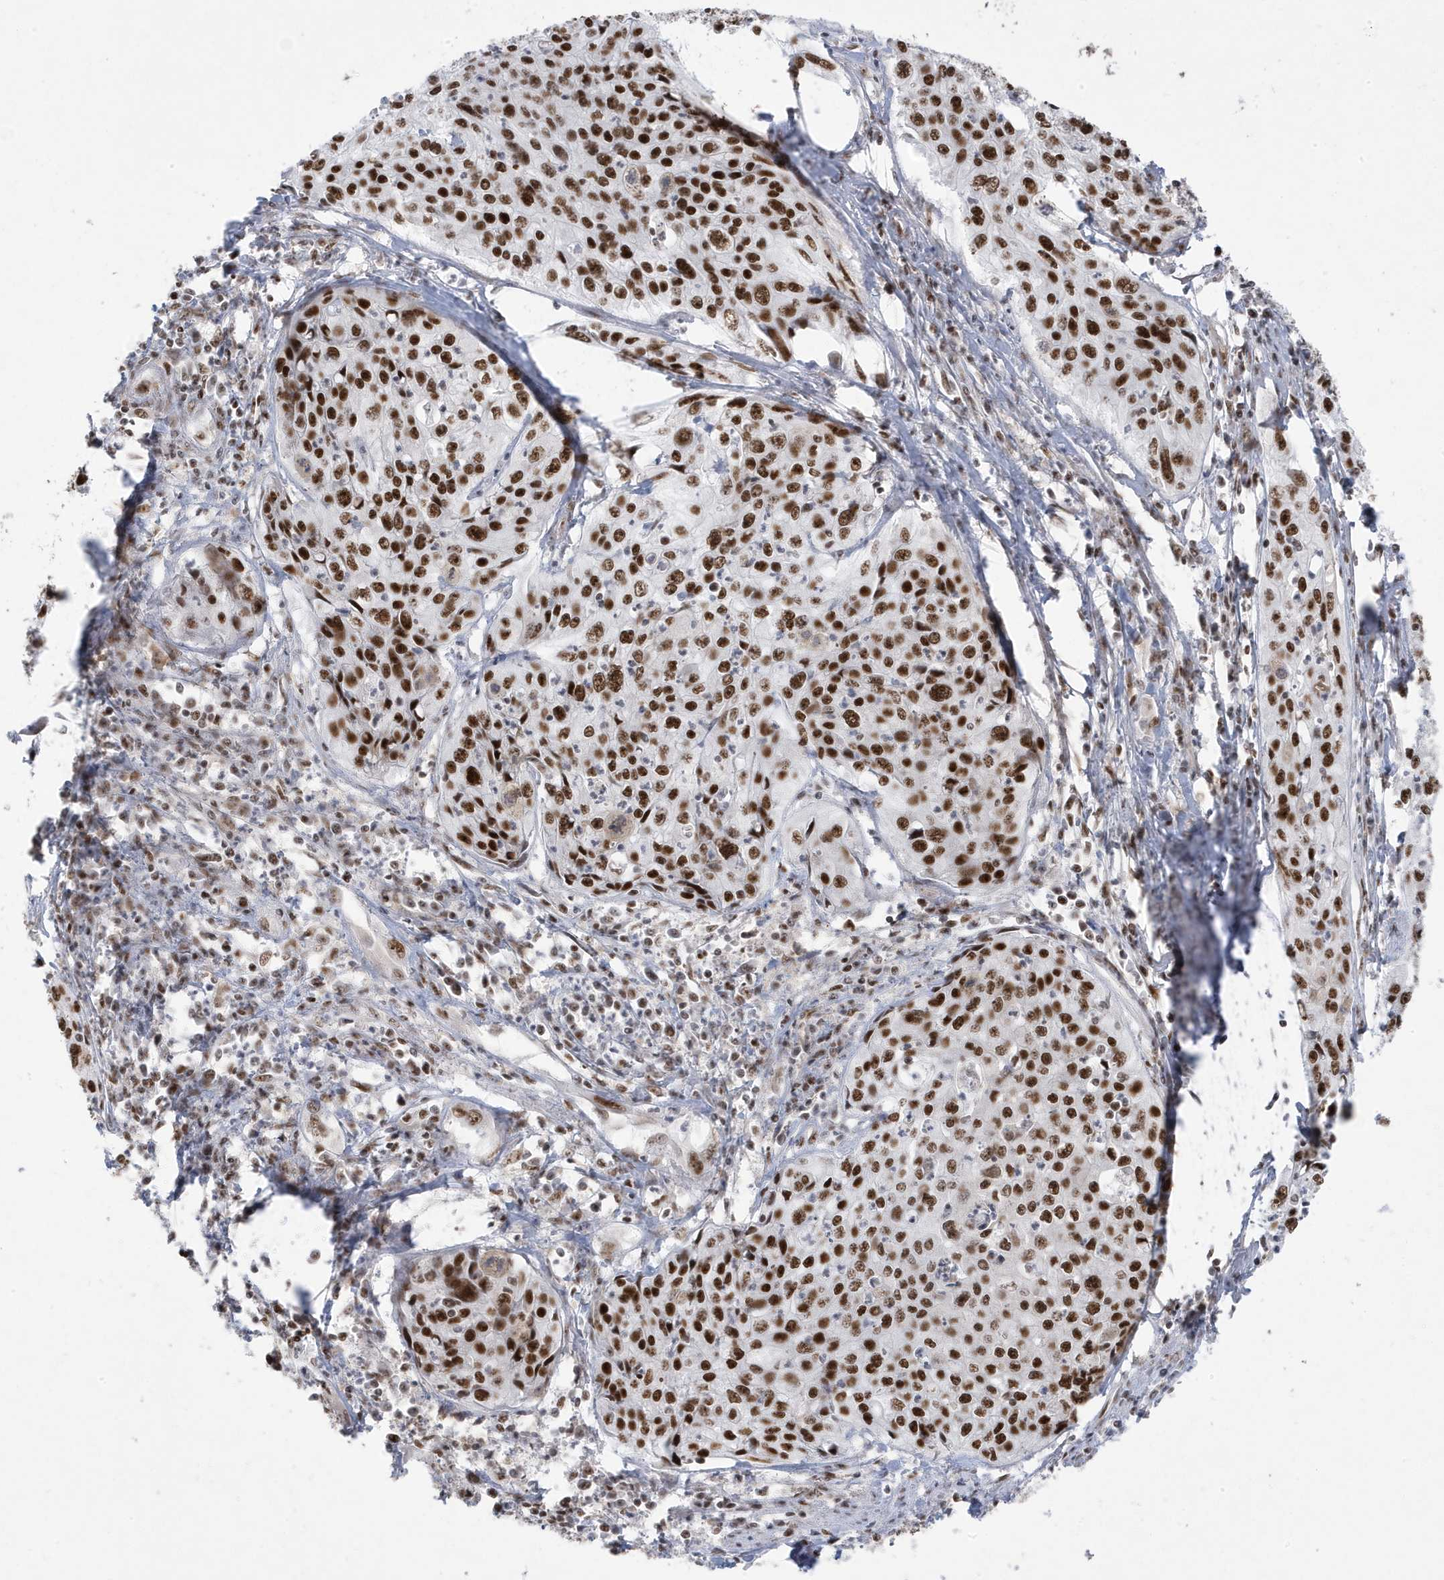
{"staining": {"intensity": "strong", "quantity": ">75%", "location": "nuclear"}, "tissue": "cervical cancer", "cell_type": "Tumor cells", "image_type": "cancer", "snomed": [{"axis": "morphology", "description": "Squamous cell carcinoma, NOS"}, {"axis": "topography", "description": "Cervix"}], "caption": "Protein staining of squamous cell carcinoma (cervical) tissue shows strong nuclear expression in about >75% of tumor cells. Nuclei are stained in blue.", "gene": "MTREX", "patient": {"sex": "female", "age": 31}}